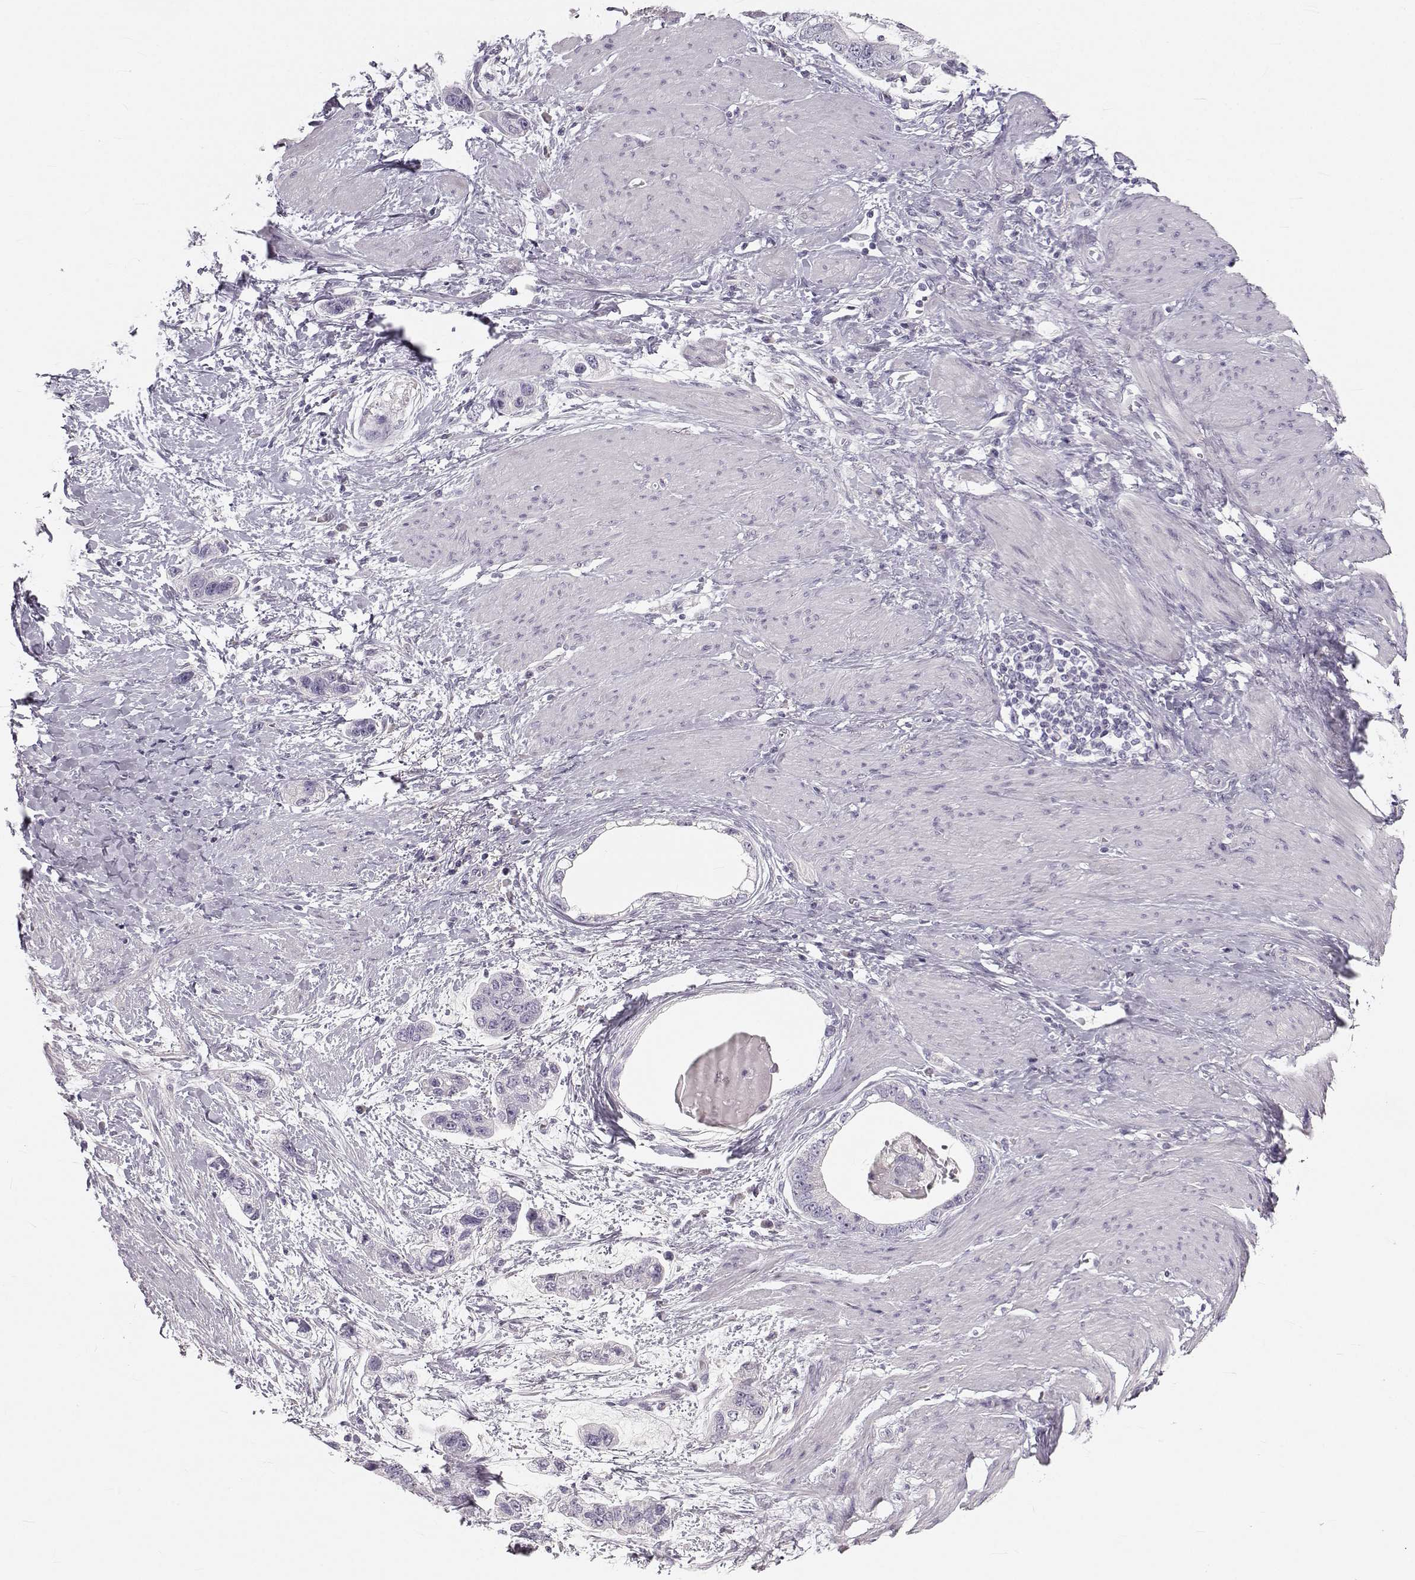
{"staining": {"intensity": "negative", "quantity": "none", "location": "none"}, "tissue": "stomach cancer", "cell_type": "Tumor cells", "image_type": "cancer", "snomed": [{"axis": "morphology", "description": "Adenocarcinoma, NOS"}, {"axis": "topography", "description": "Stomach, lower"}], "caption": "The photomicrograph exhibits no staining of tumor cells in adenocarcinoma (stomach).", "gene": "OIP5", "patient": {"sex": "female", "age": 93}}